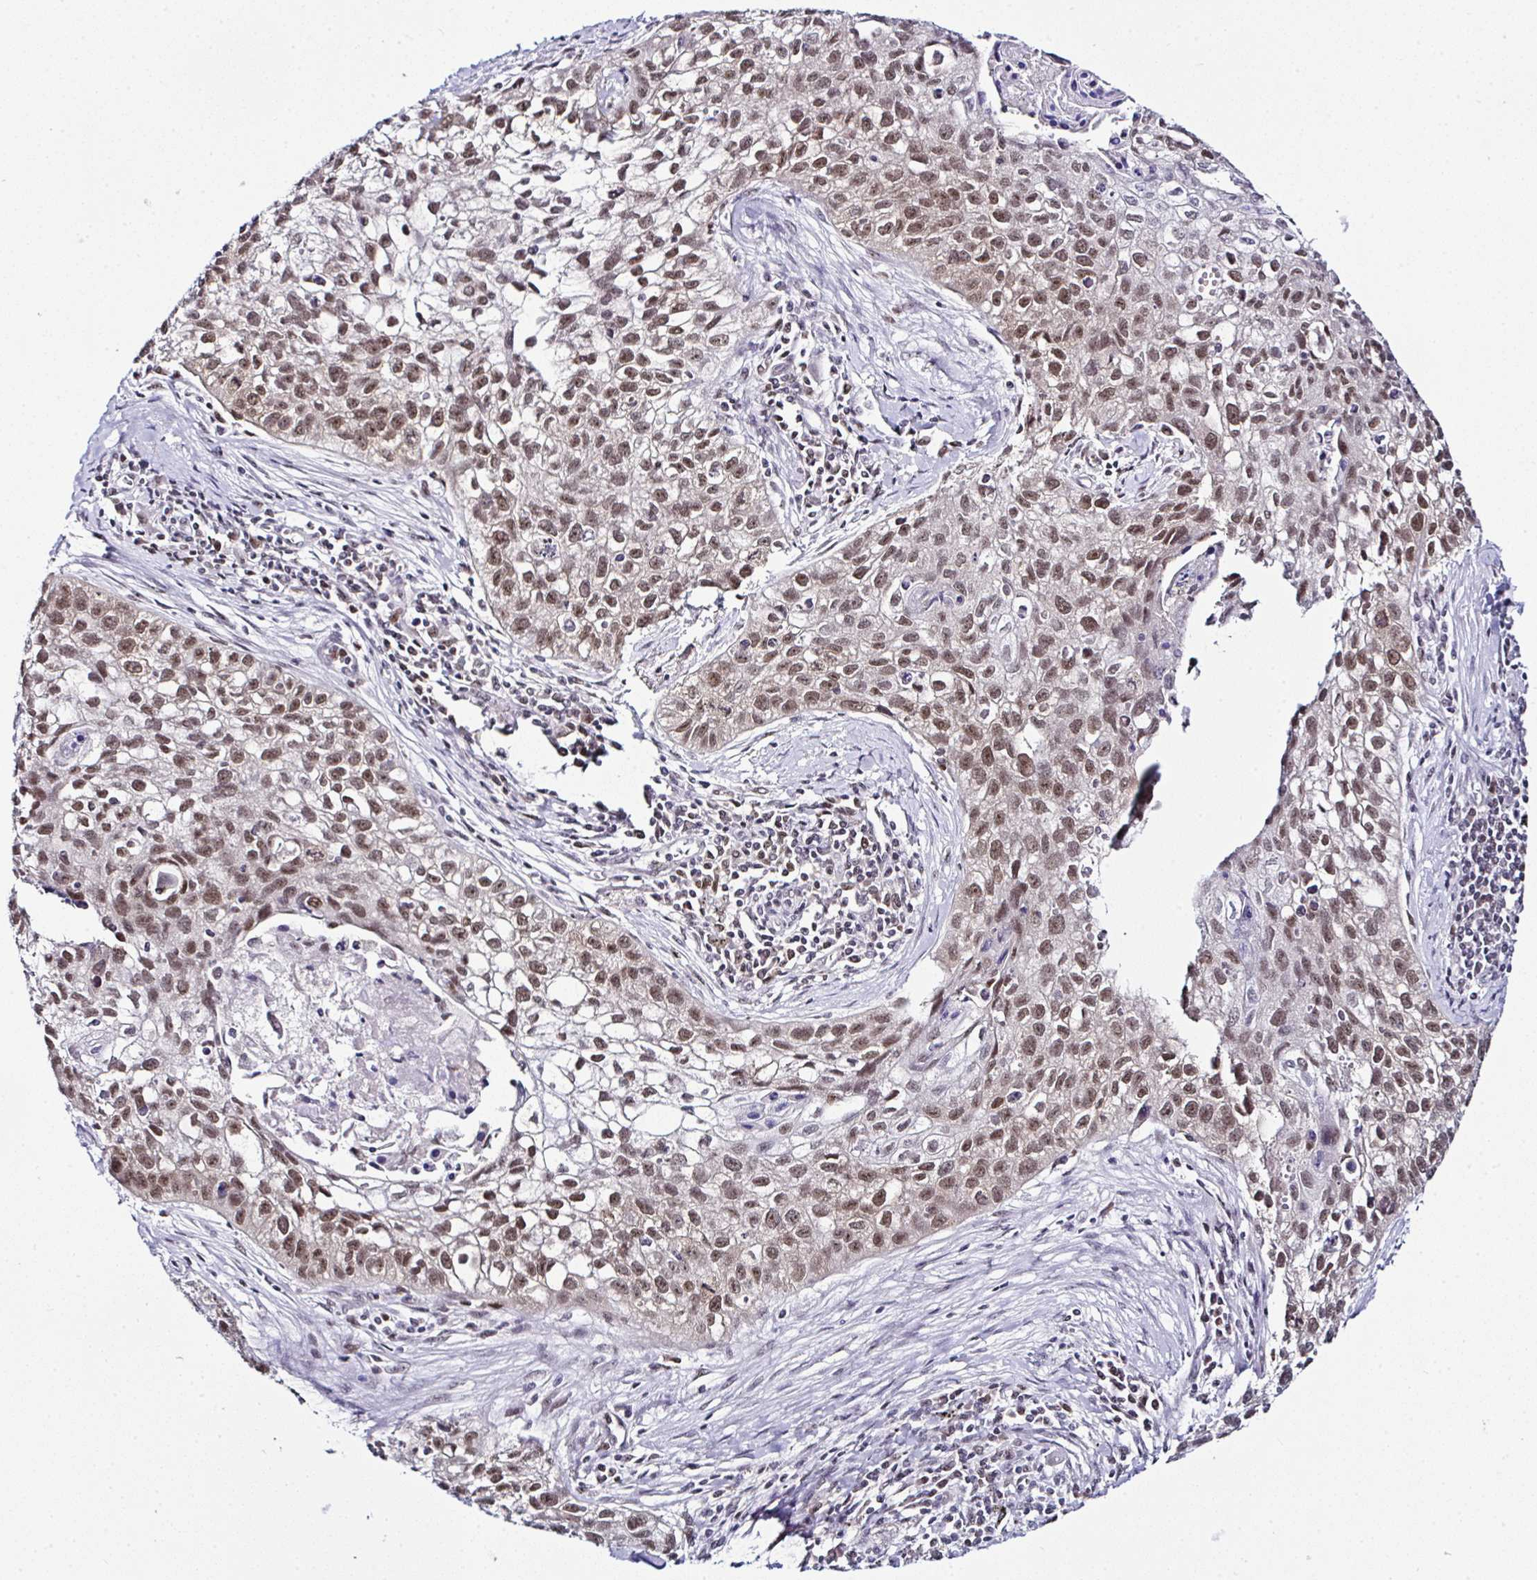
{"staining": {"intensity": "moderate", "quantity": ">75%", "location": "nuclear"}, "tissue": "lung cancer", "cell_type": "Tumor cells", "image_type": "cancer", "snomed": [{"axis": "morphology", "description": "Squamous cell carcinoma, NOS"}, {"axis": "topography", "description": "Lung"}], "caption": "Immunohistochemistry (DAB) staining of human squamous cell carcinoma (lung) exhibits moderate nuclear protein staining in about >75% of tumor cells. (Stains: DAB in brown, nuclei in blue, Microscopy: brightfield microscopy at high magnification).", "gene": "PTPN2", "patient": {"sex": "male", "age": 74}}